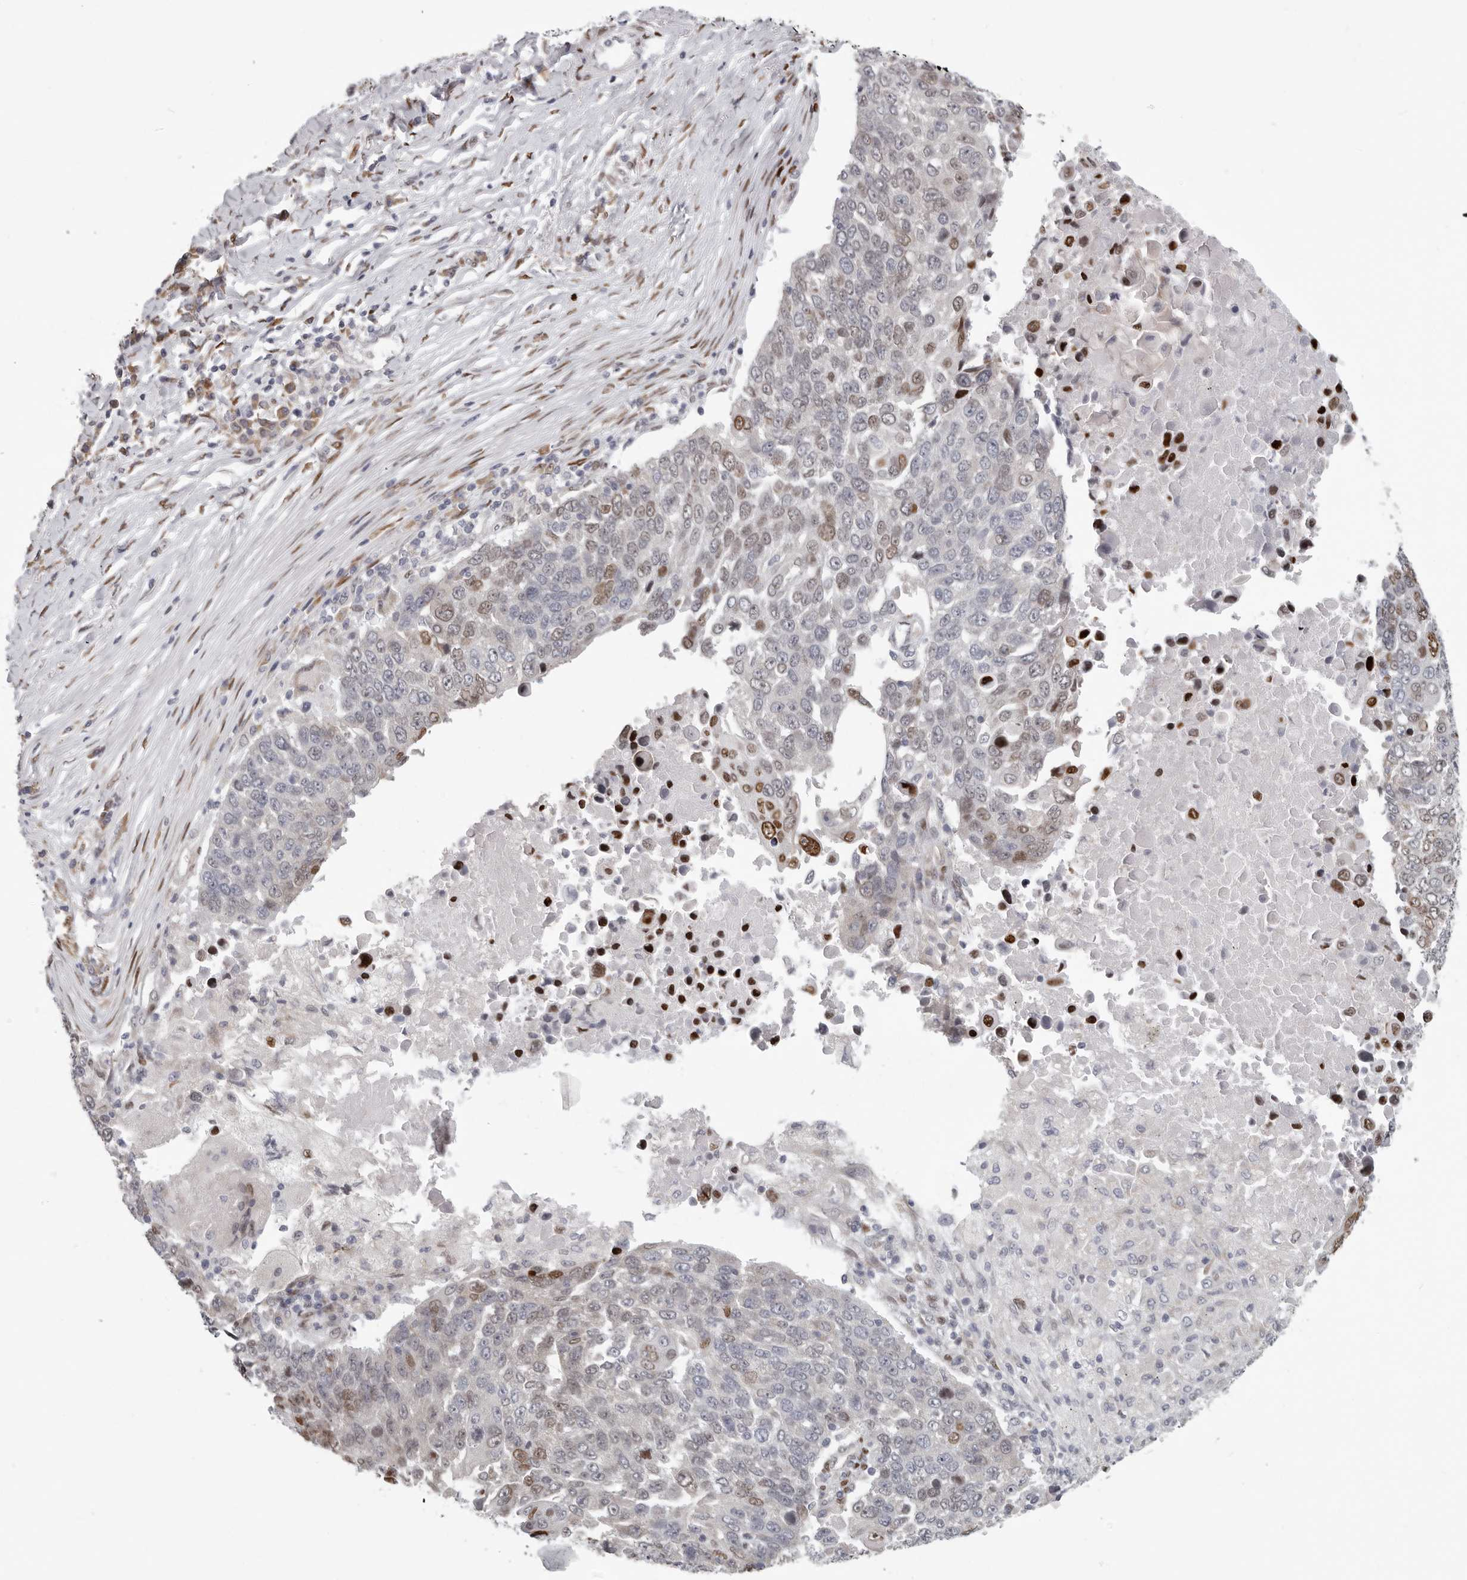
{"staining": {"intensity": "moderate", "quantity": "25%-75%", "location": "nuclear"}, "tissue": "lung cancer", "cell_type": "Tumor cells", "image_type": "cancer", "snomed": [{"axis": "morphology", "description": "Squamous cell carcinoma, NOS"}, {"axis": "topography", "description": "Lung"}], "caption": "DAB (3,3'-diaminobenzidine) immunohistochemical staining of lung cancer shows moderate nuclear protein expression in approximately 25%-75% of tumor cells.", "gene": "SRP19", "patient": {"sex": "male", "age": 66}}